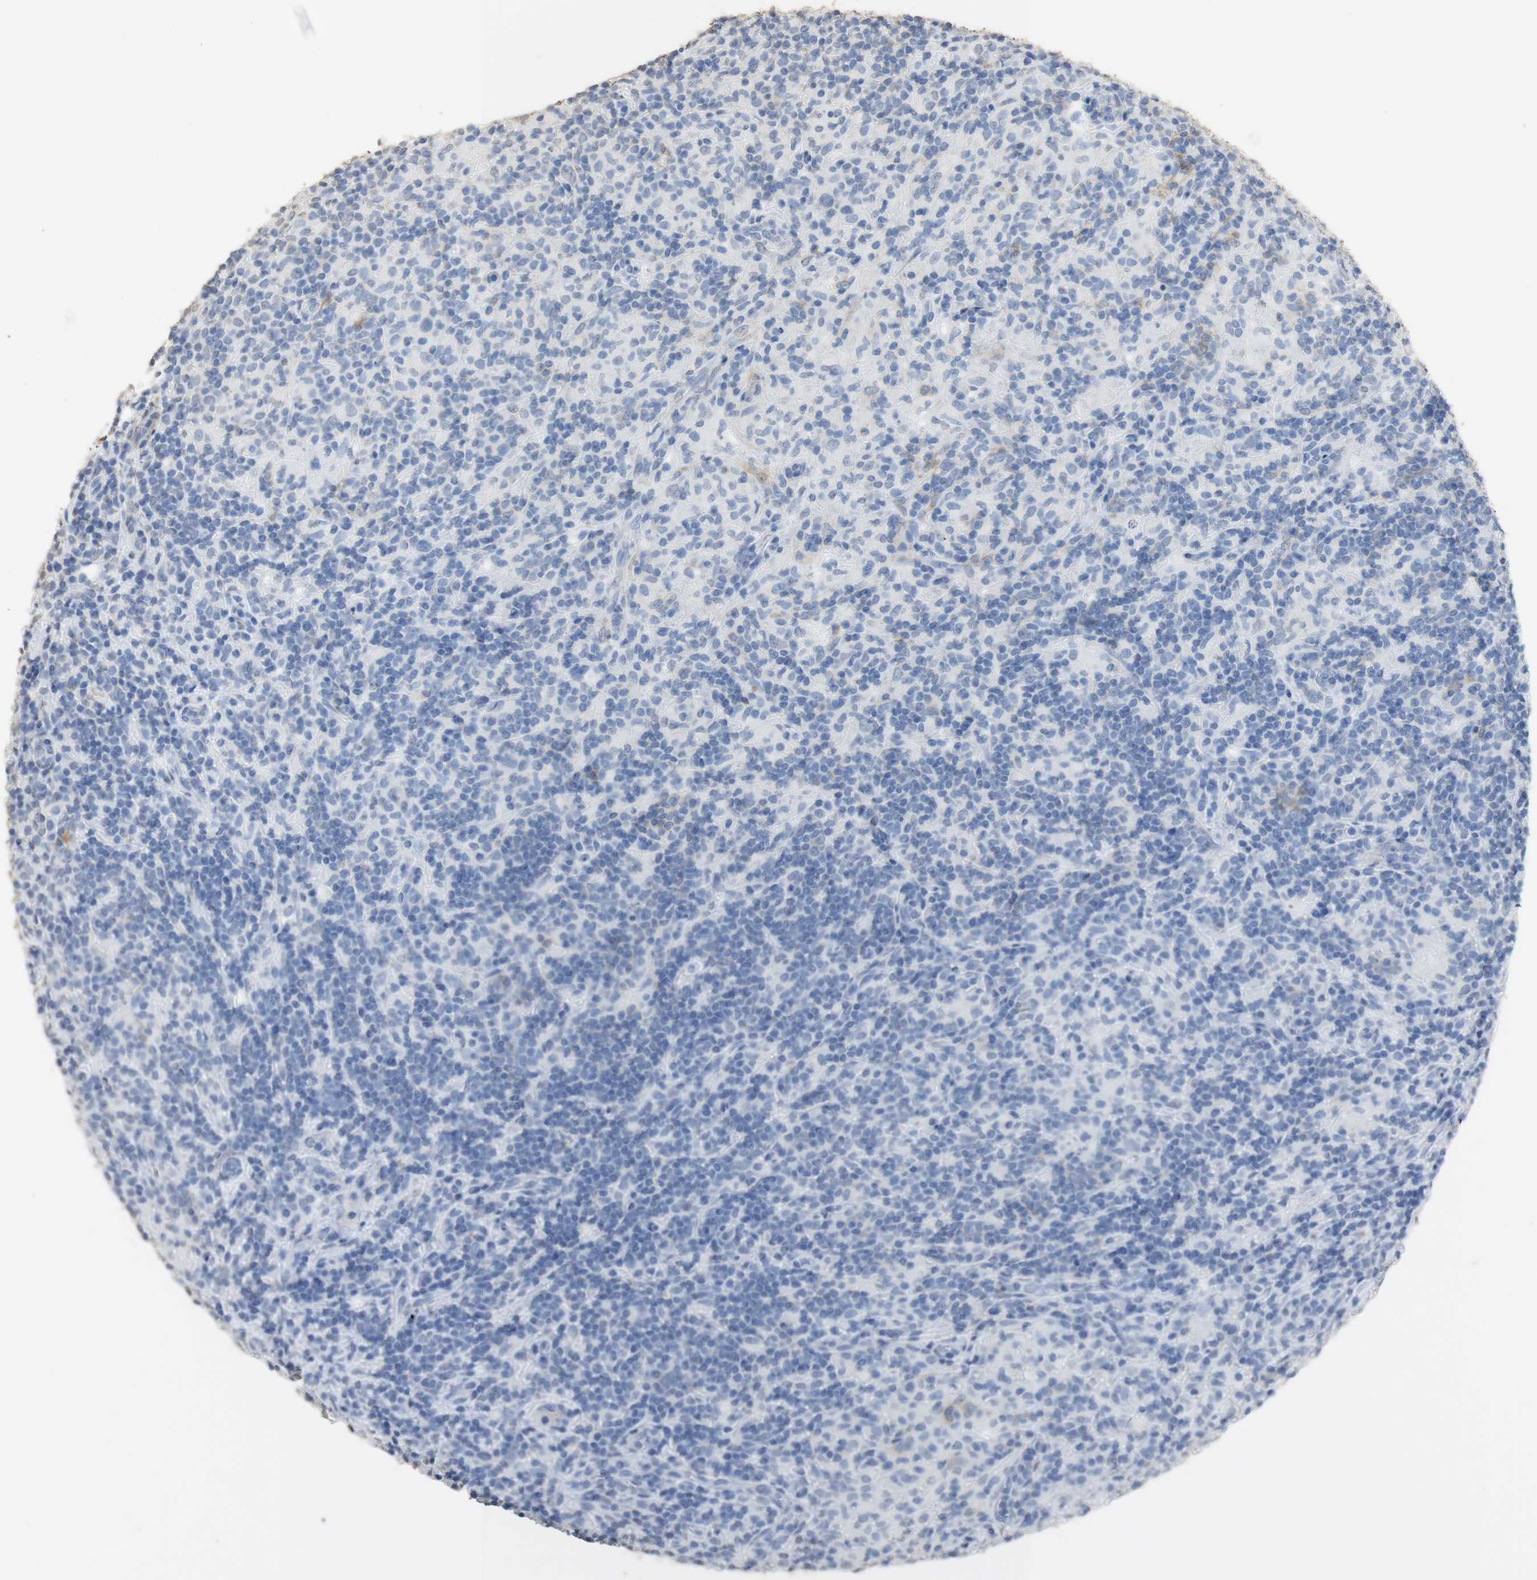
{"staining": {"intensity": "negative", "quantity": "none", "location": "none"}, "tissue": "lymphoma", "cell_type": "Tumor cells", "image_type": "cancer", "snomed": [{"axis": "morphology", "description": "Hodgkin's disease, NOS"}, {"axis": "topography", "description": "Lymph node"}], "caption": "Tumor cells show no significant protein positivity in lymphoma.", "gene": "L1CAM", "patient": {"sex": "male", "age": 70}}